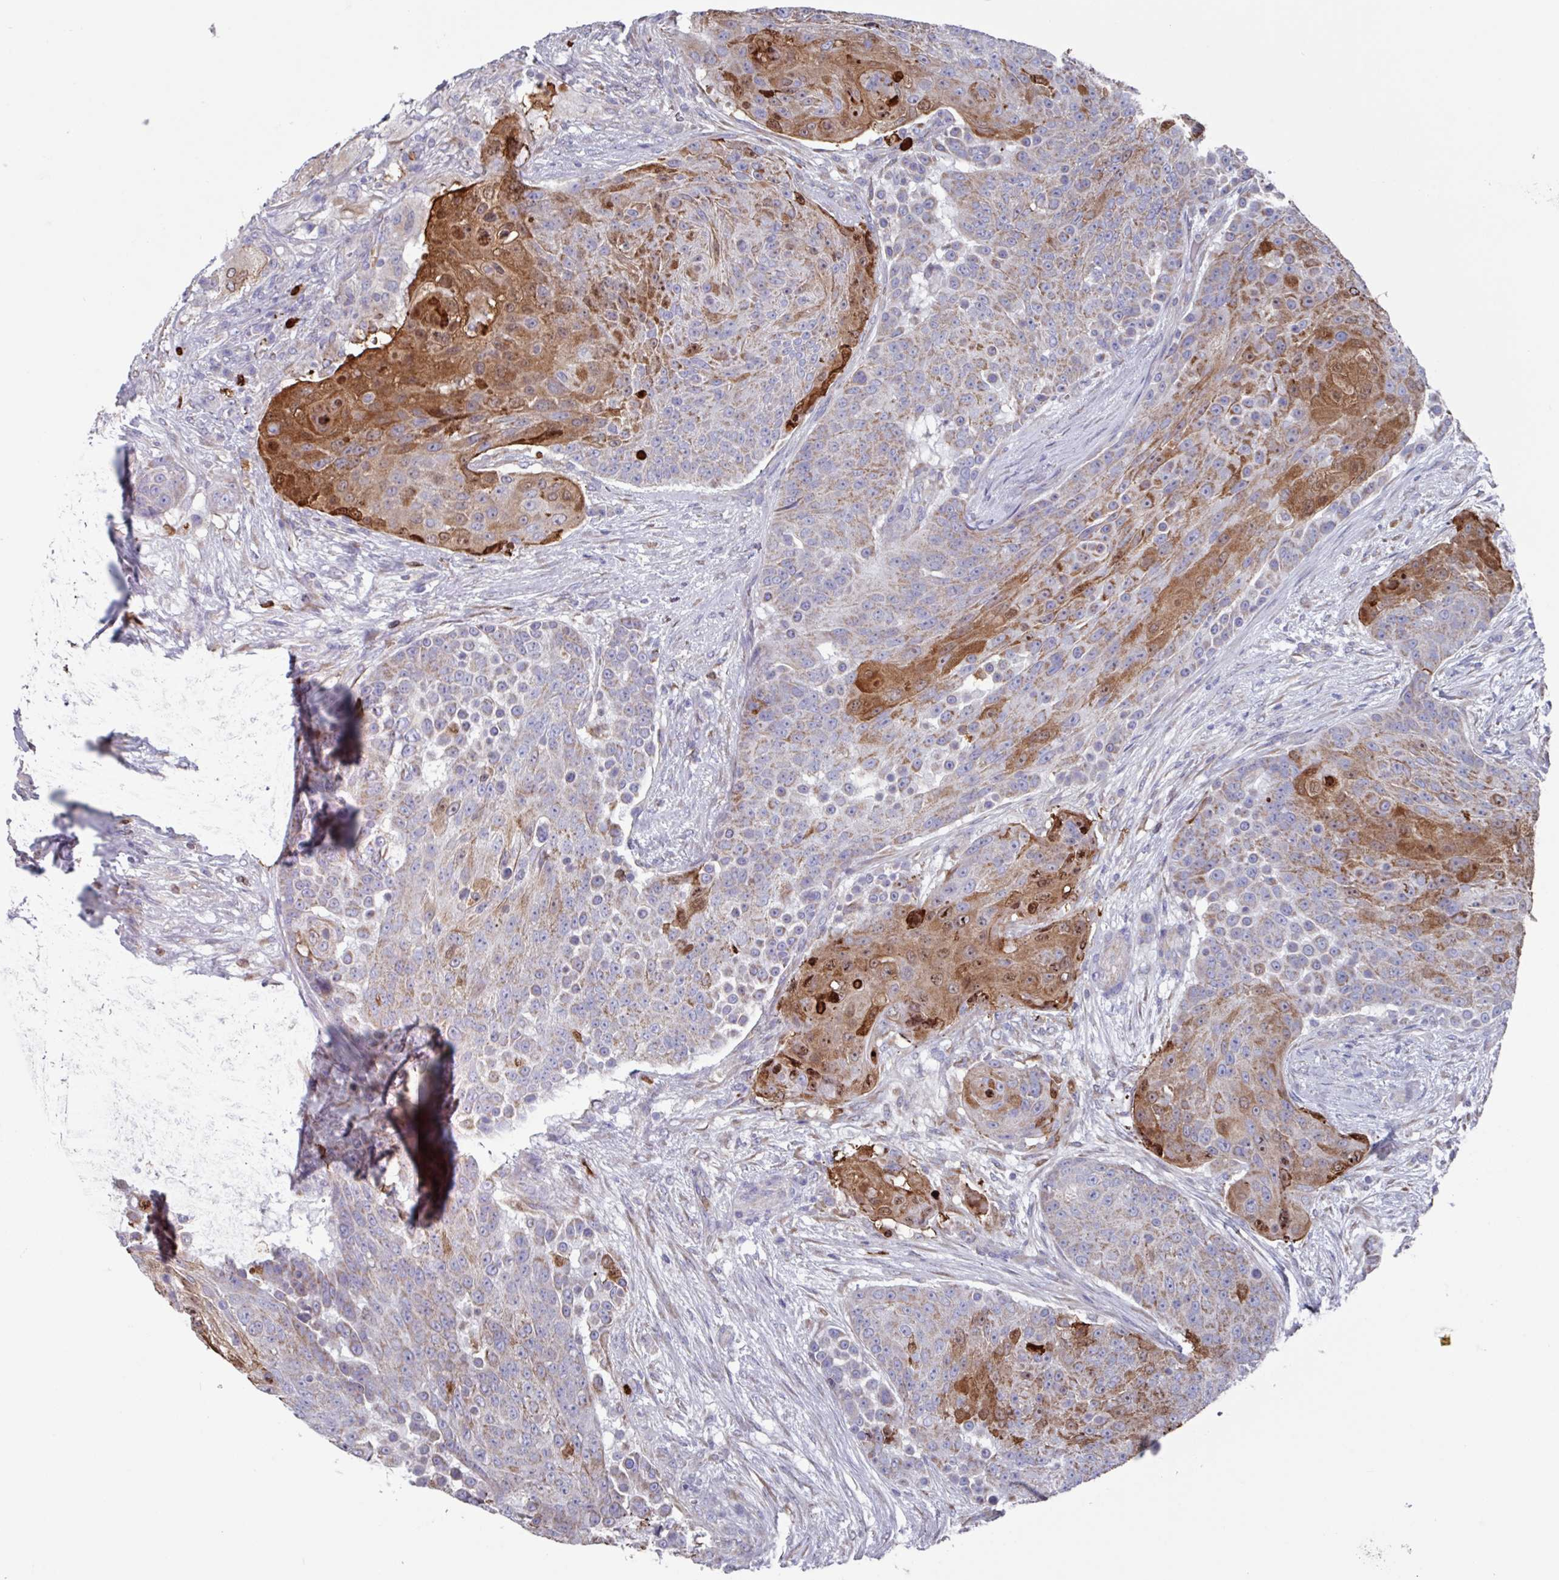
{"staining": {"intensity": "strong", "quantity": "25%-75%", "location": "cytoplasmic/membranous,nuclear"}, "tissue": "urothelial cancer", "cell_type": "Tumor cells", "image_type": "cancer", "snomed": [{"axis": "morphology", "description": "Urothelial carcinoma, High grade"}, {"axis": "topography", "description": "Urinary bladder"}], "caption": "Urothelial carcinoma (high-grade) tissue displays strong cytoplasmic/membranous and nuclear positivity in about 25%-75% of tumor cells (Brightfield microscopy of DAB IHC at high magnification).", "gene": "UQCC2", "patient": {"sex": "female", "age": 63}}